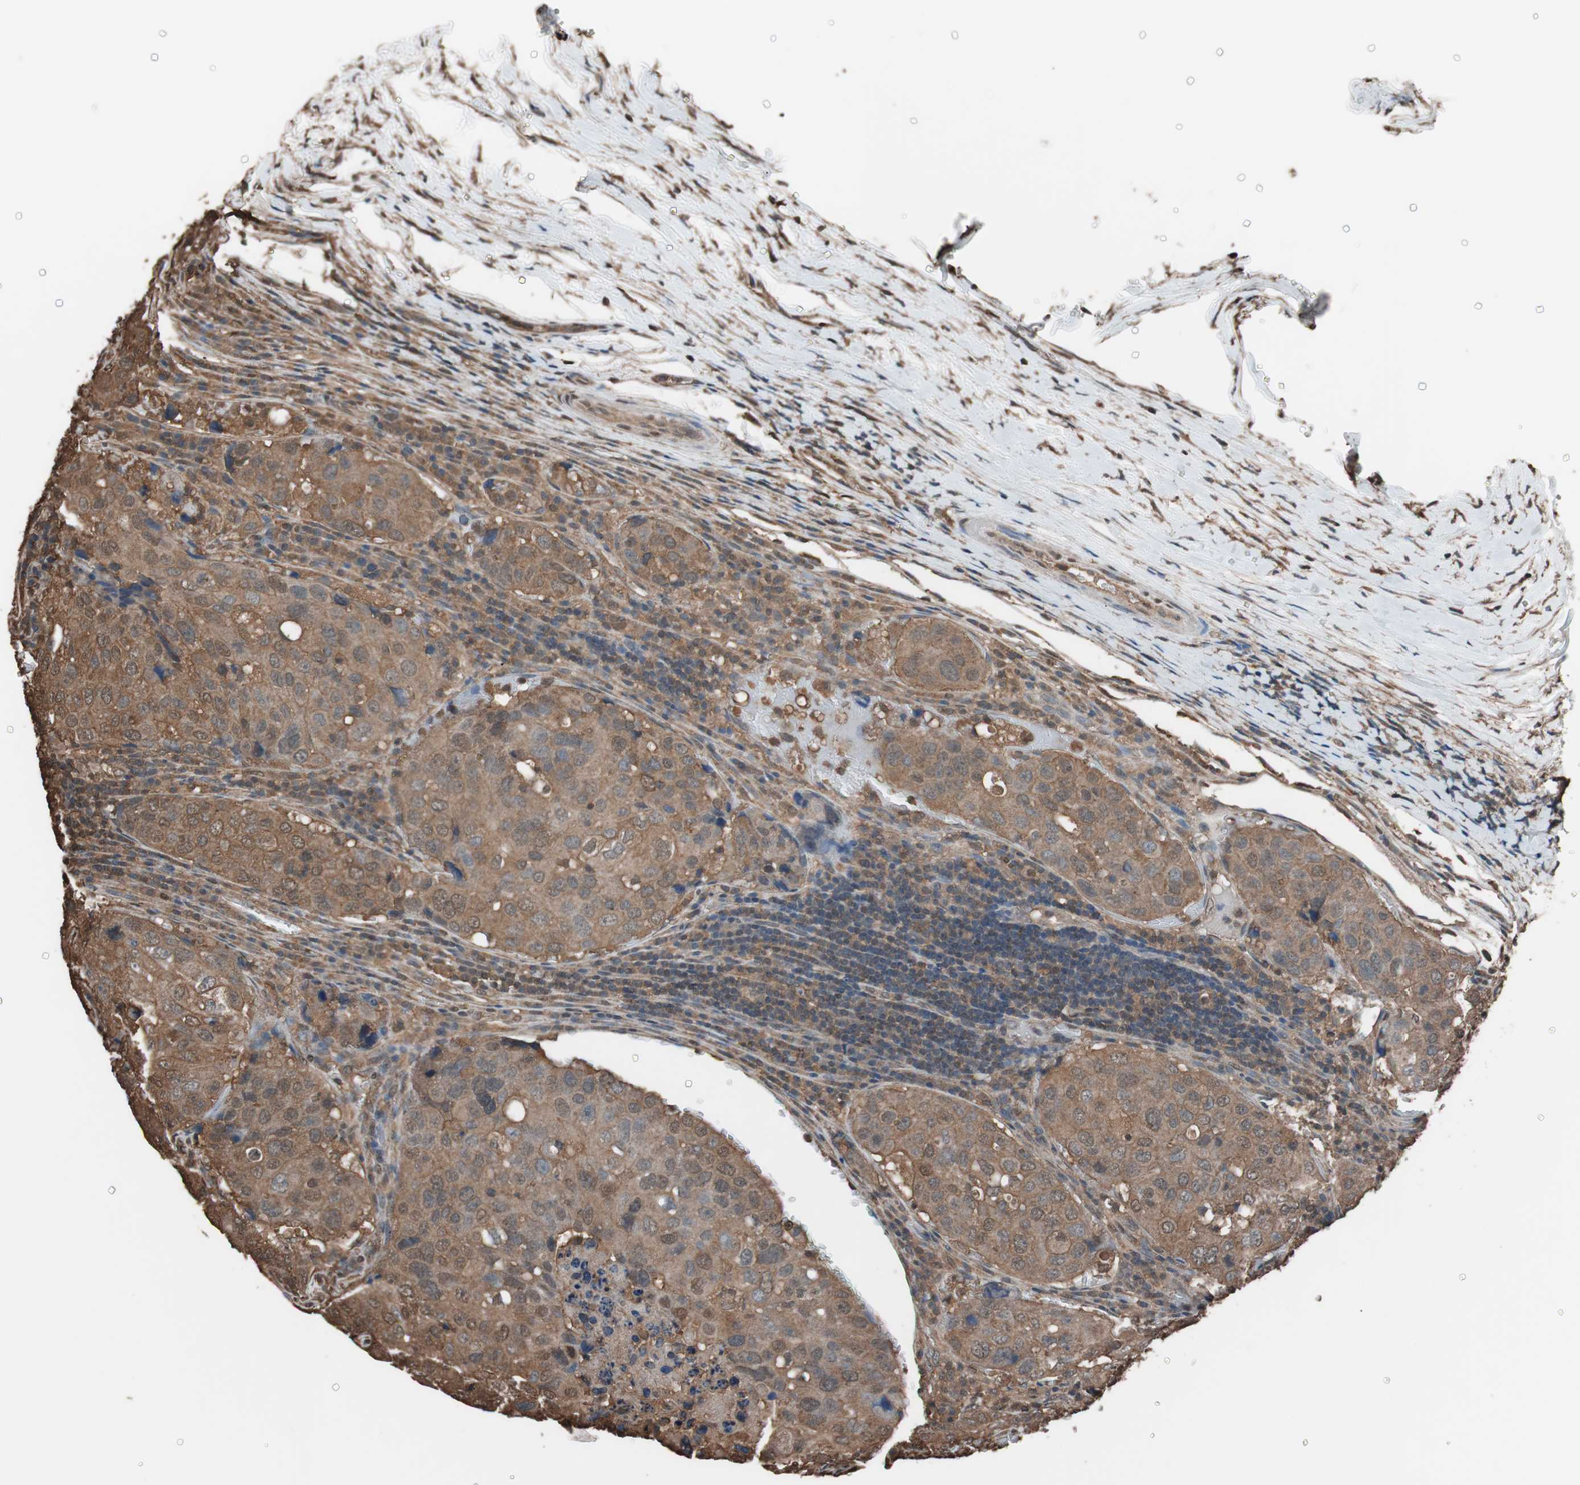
{"staining": {"intensity": "strong", "quantity": ">75%", "location": "cytoplasmic/membranous"}, "tissue": "urothelial cancer", "cell_type": "Tumor cells", "image_type": "cancer", "snomed": [{"axis": "morphology", "description": "Urothelial carcinoma, High grade"}, {"axis": "topography", "description": "Lymph node"}, {"axis": "topography", "description": "Urinary bladder"}], "caption": "Brown immunohistochemical staining in human high-grade urothelial carcinoma demonstrates strong cytoplasmic/membranous positivity in about >75% of tumor cells.", "gene": "CALM2", "patient": {"sex": "male", "age": 51}}